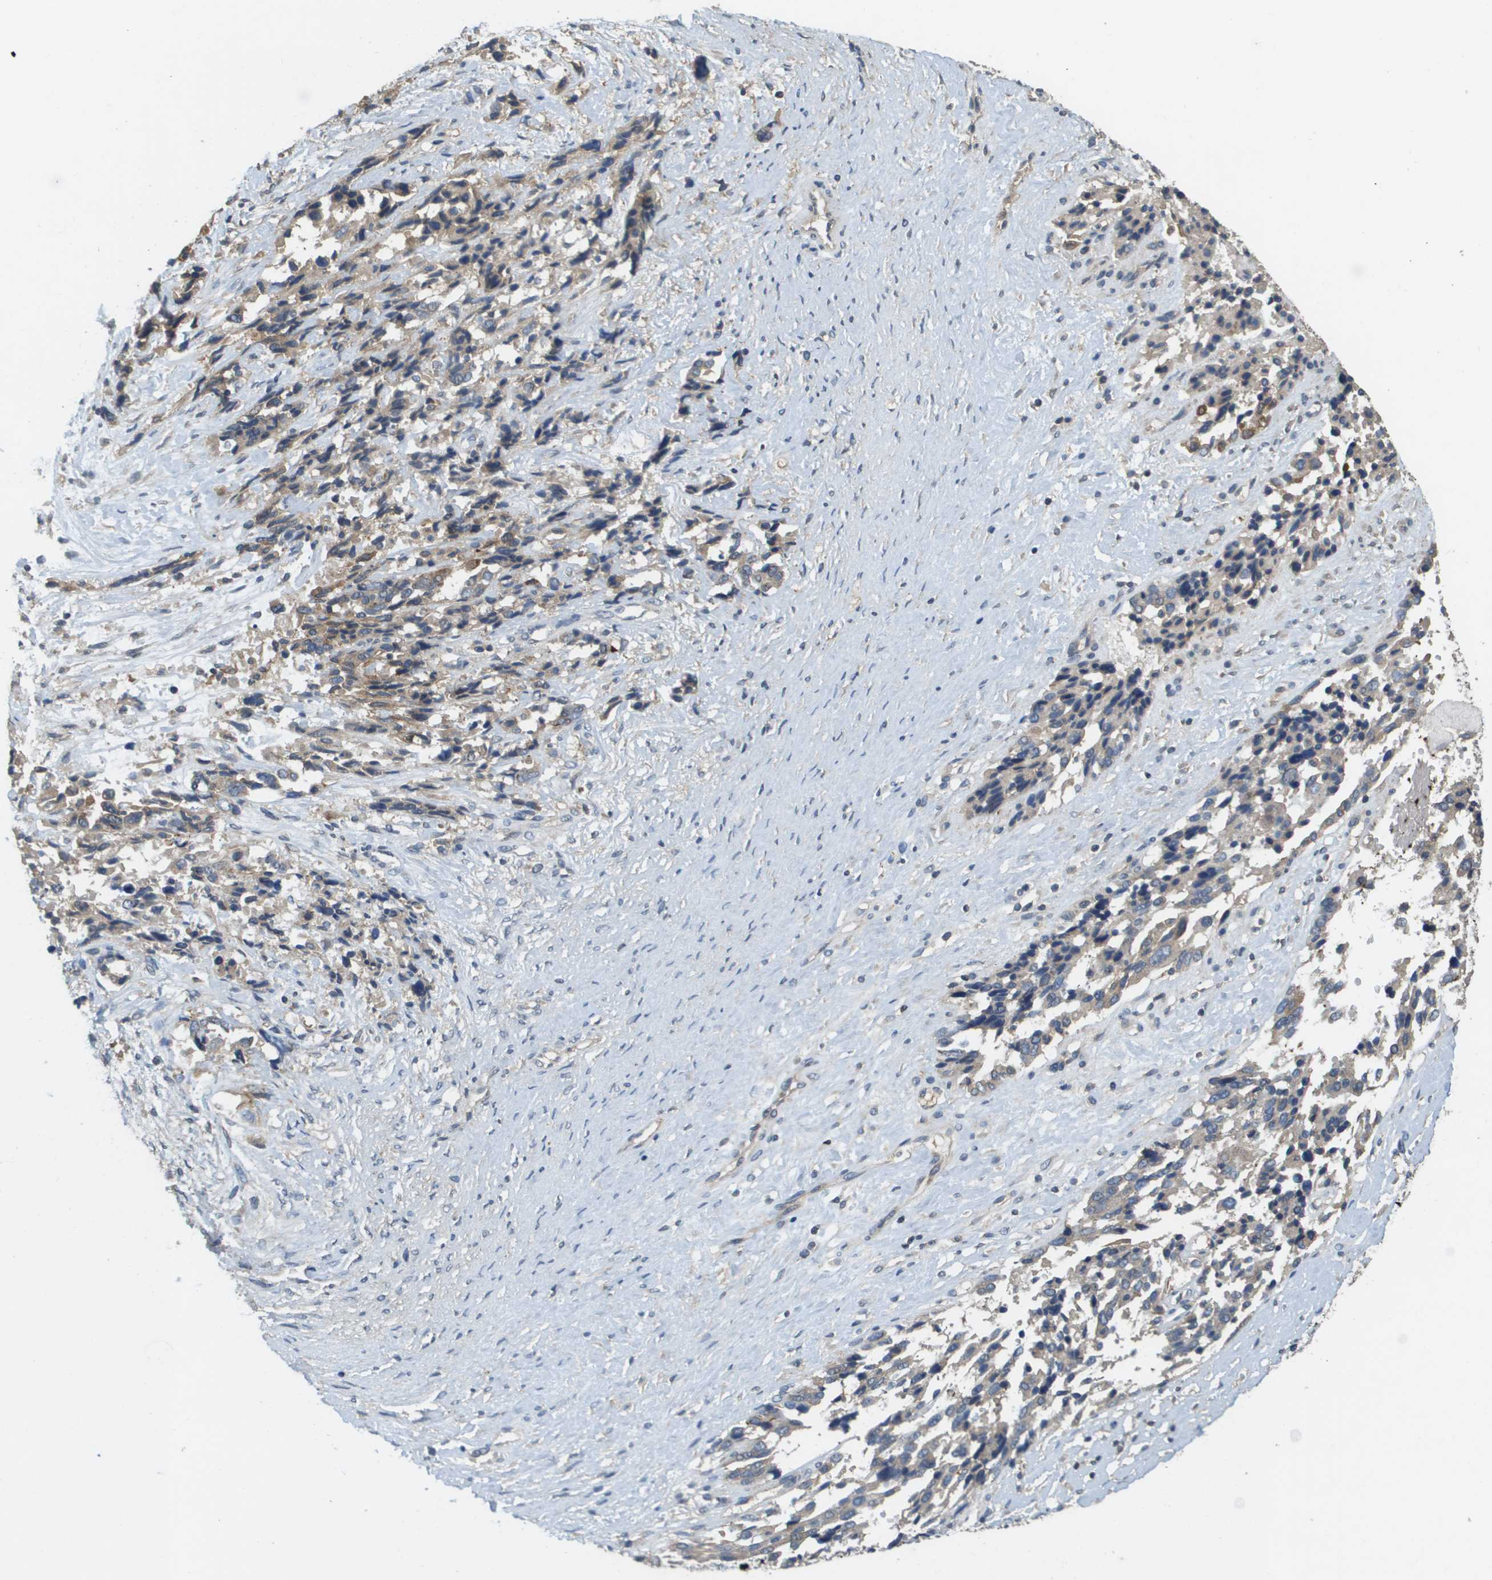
{"staining": {"intensity": "weak", "quantity": "<25%", "location": "cytoplasmic/membranous"}, "tissue": "ovarian cancer", "cell_type": "Tumor cells", "image_type": "cancer", "snomed": [{"axis": "morphology", "description": "Cystadenocarcinoma, serous, NOS"}, {"axis": "topography", "description": "Ovary"}], "caption": "Immunohistochemistry of serous cystadenocarcinoma (ovarian) displays no positivity in tumor cells.", "gene": "KRT23", "patient": {"sex": "female", "age": 44}}